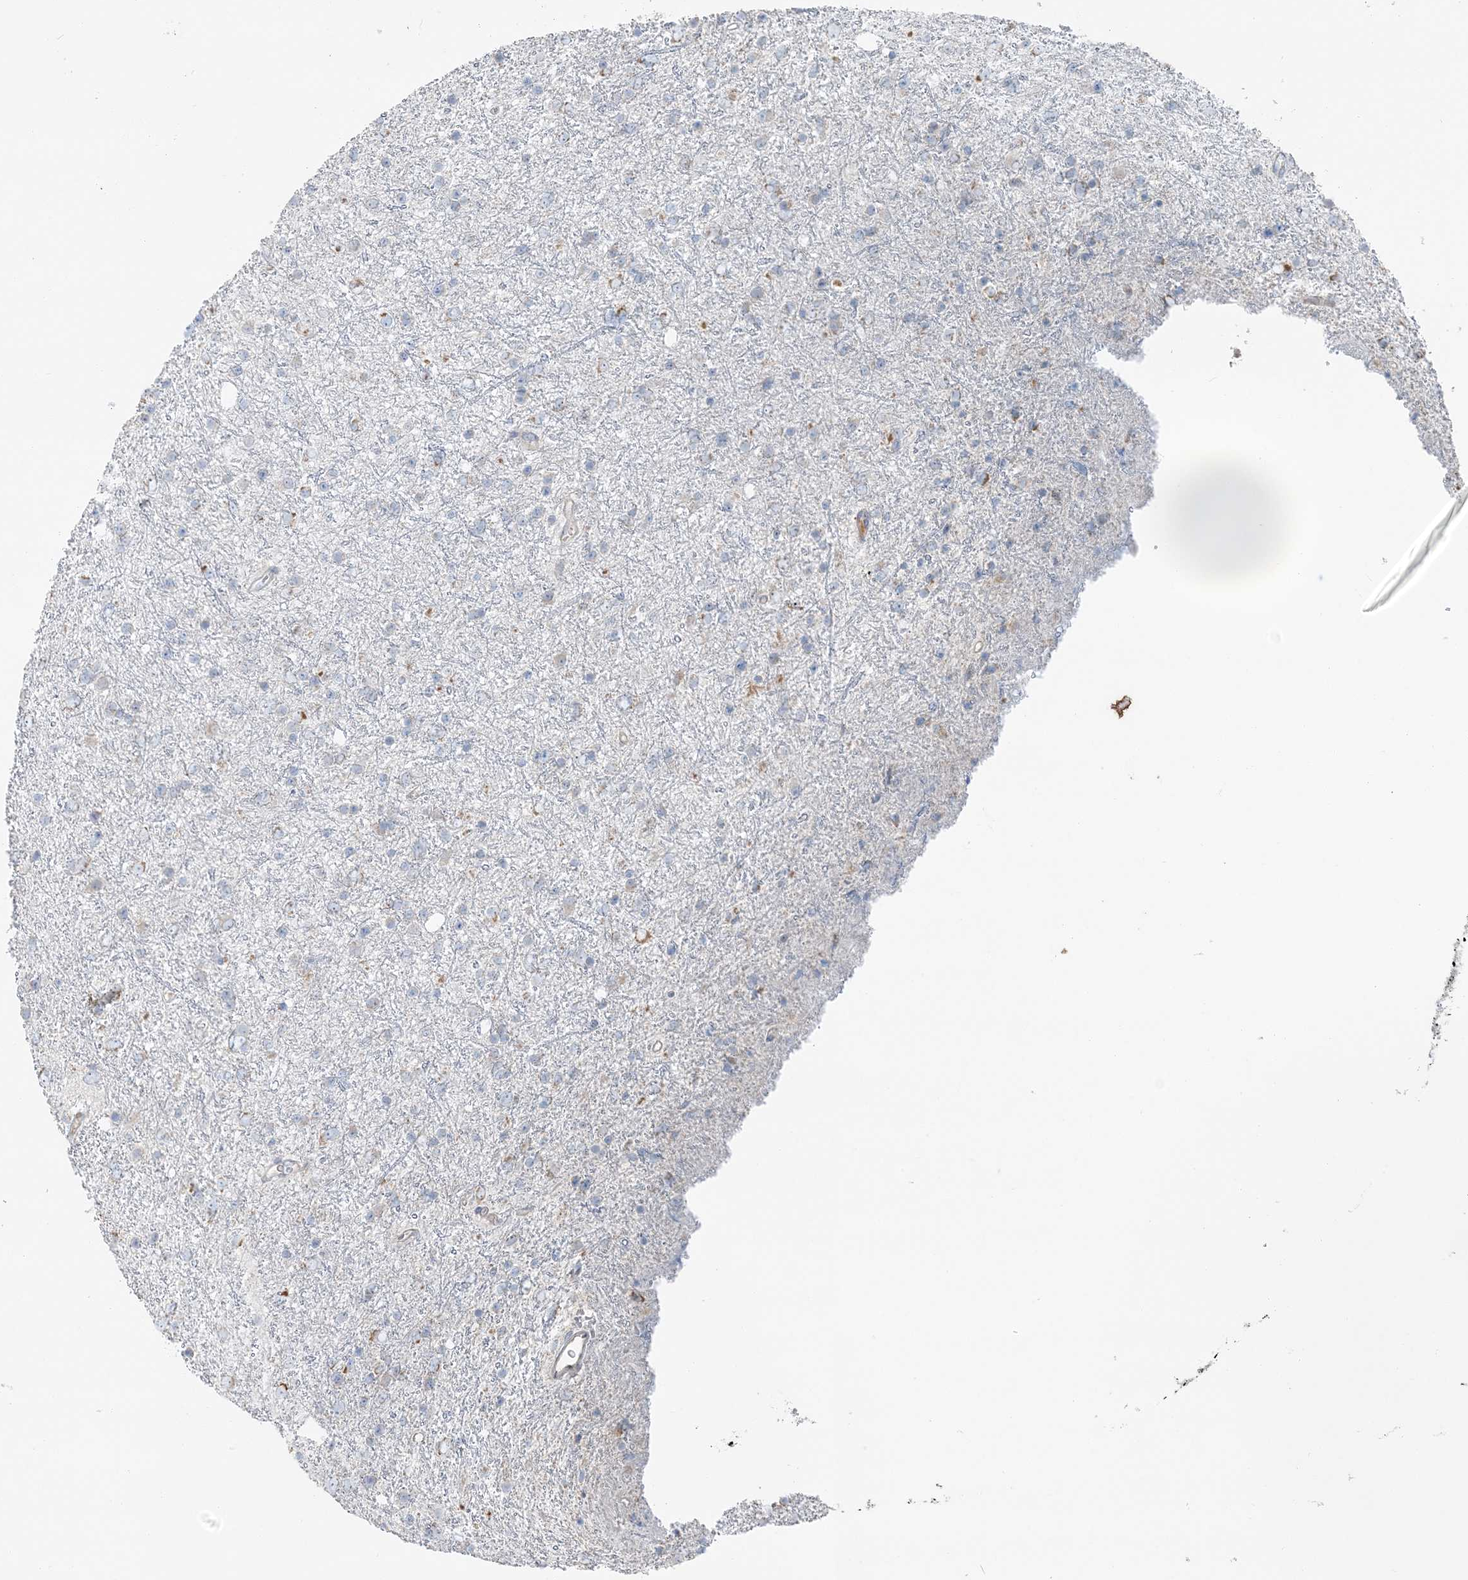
{"staining": {"intensity": "negative", "quantity": "none", "location": "none"}, "tissue": "glioma", "cell_type": "Tumor cells", "image_type": "cancer", "snomed": [{"axis": "morphology", "description": "Glioma, malignant, Low grade"}, {"axis": "topography", "description": "Cerebral cortex"}], "caption": "Immunohistochemical staining of human malignant glioma (low-grade) reveals no significant positivity in tumor cells. (Brightfield microscopy of DAB immunohistochemistry (IHC) at high magnification).", "gene": "SLC22A16", "patient": {"sex": "female", "age": 39}}